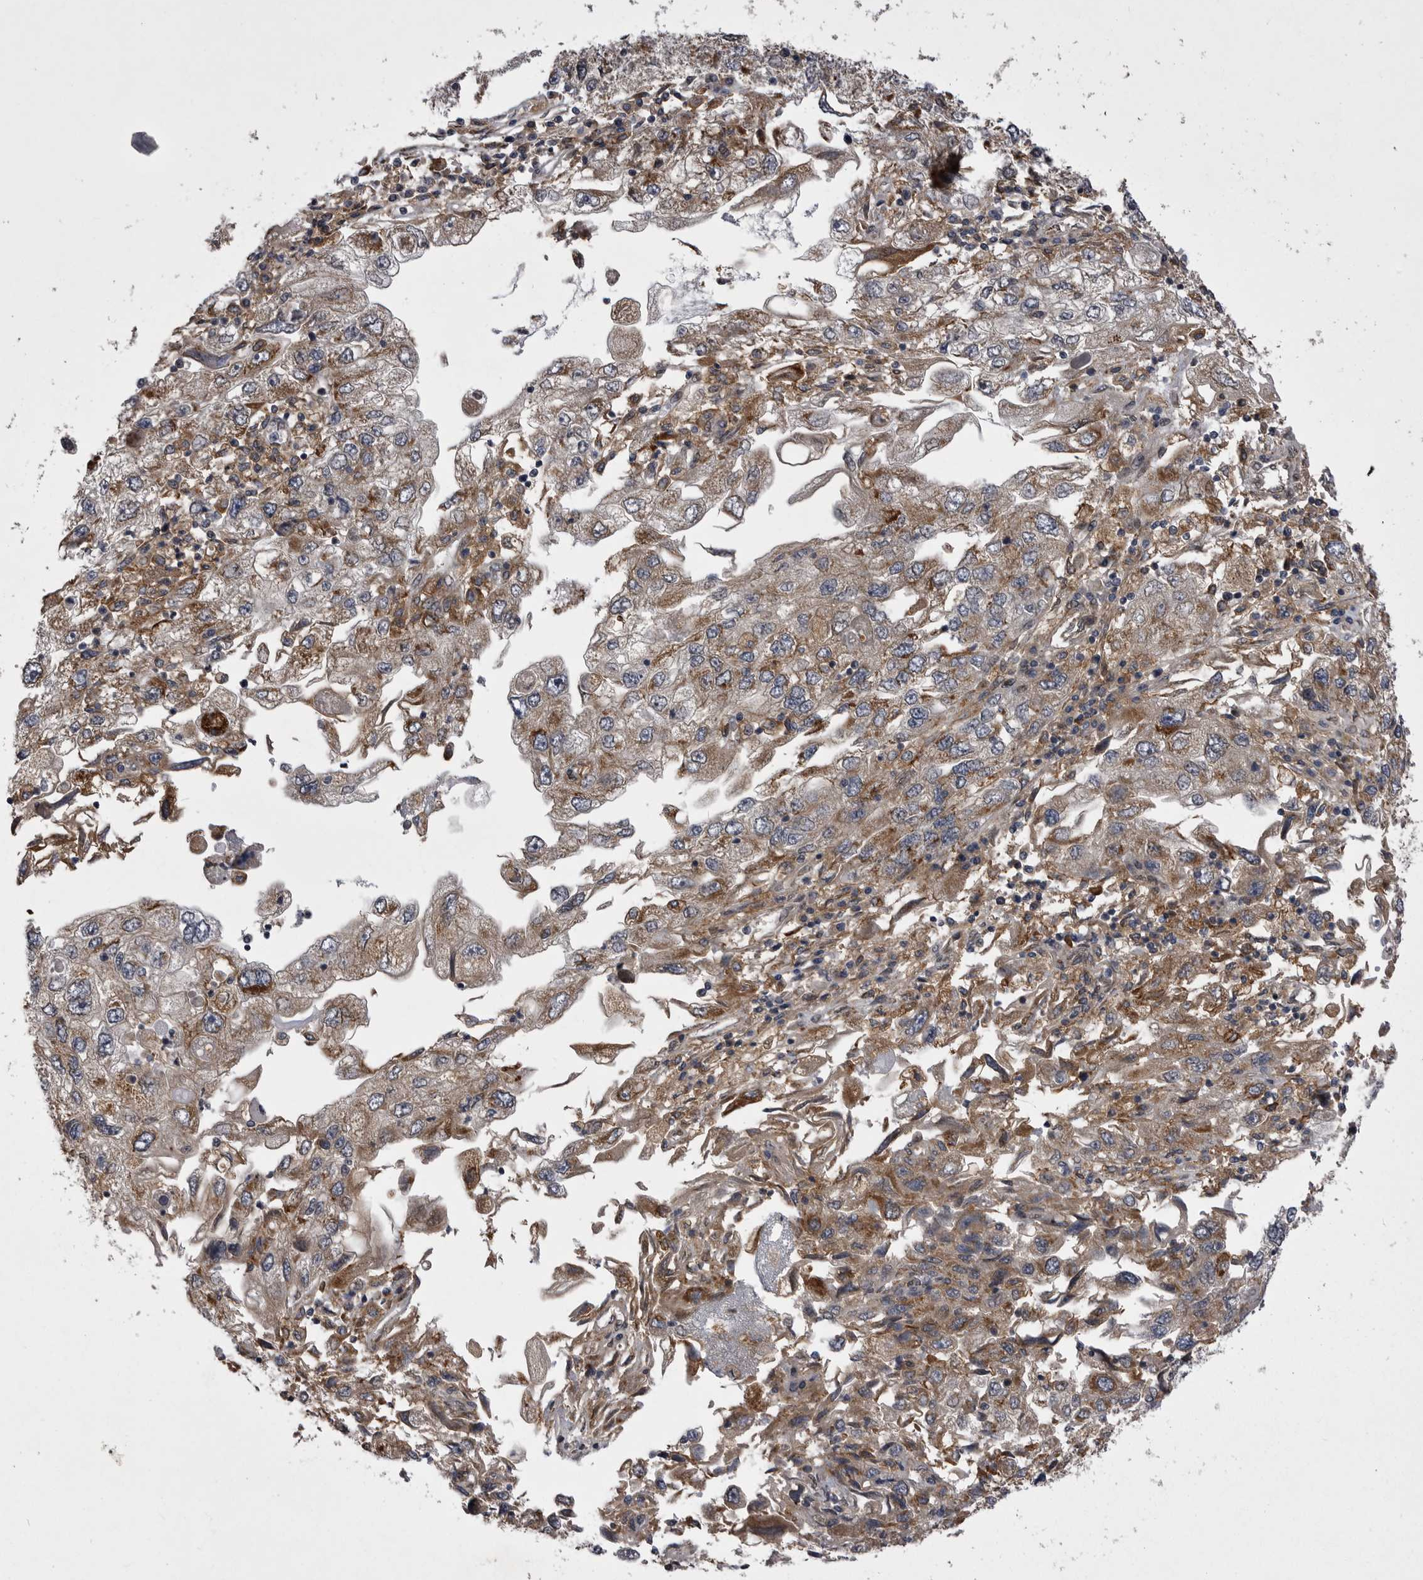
{"staining": {"intensity": "weak", "quantity": ">75%", "location": "cytoplasmic/membranous"}, "tissue": "endometrial cancer", "cell_type": "Tumor cells", "image_type": "cancer", "snomed": [{"axis": "morphology", "description": "Adenocarcinoma, NOS"}, {"axis": "topography", "description": "Endometrium"}], "caption": "IHC image of neoplastic tissue: endometrial cancer (adenocarcinoma) stained using immunohistochemistry (IHC) reveals low levels of weak protein expression localized specifically in the cytoplasmic/membranous of tumor cells, appearing as a cytoplasmic/membranous brown color.", "gene": "ABL1", "patient": {"sex": "female", "age": 49}}